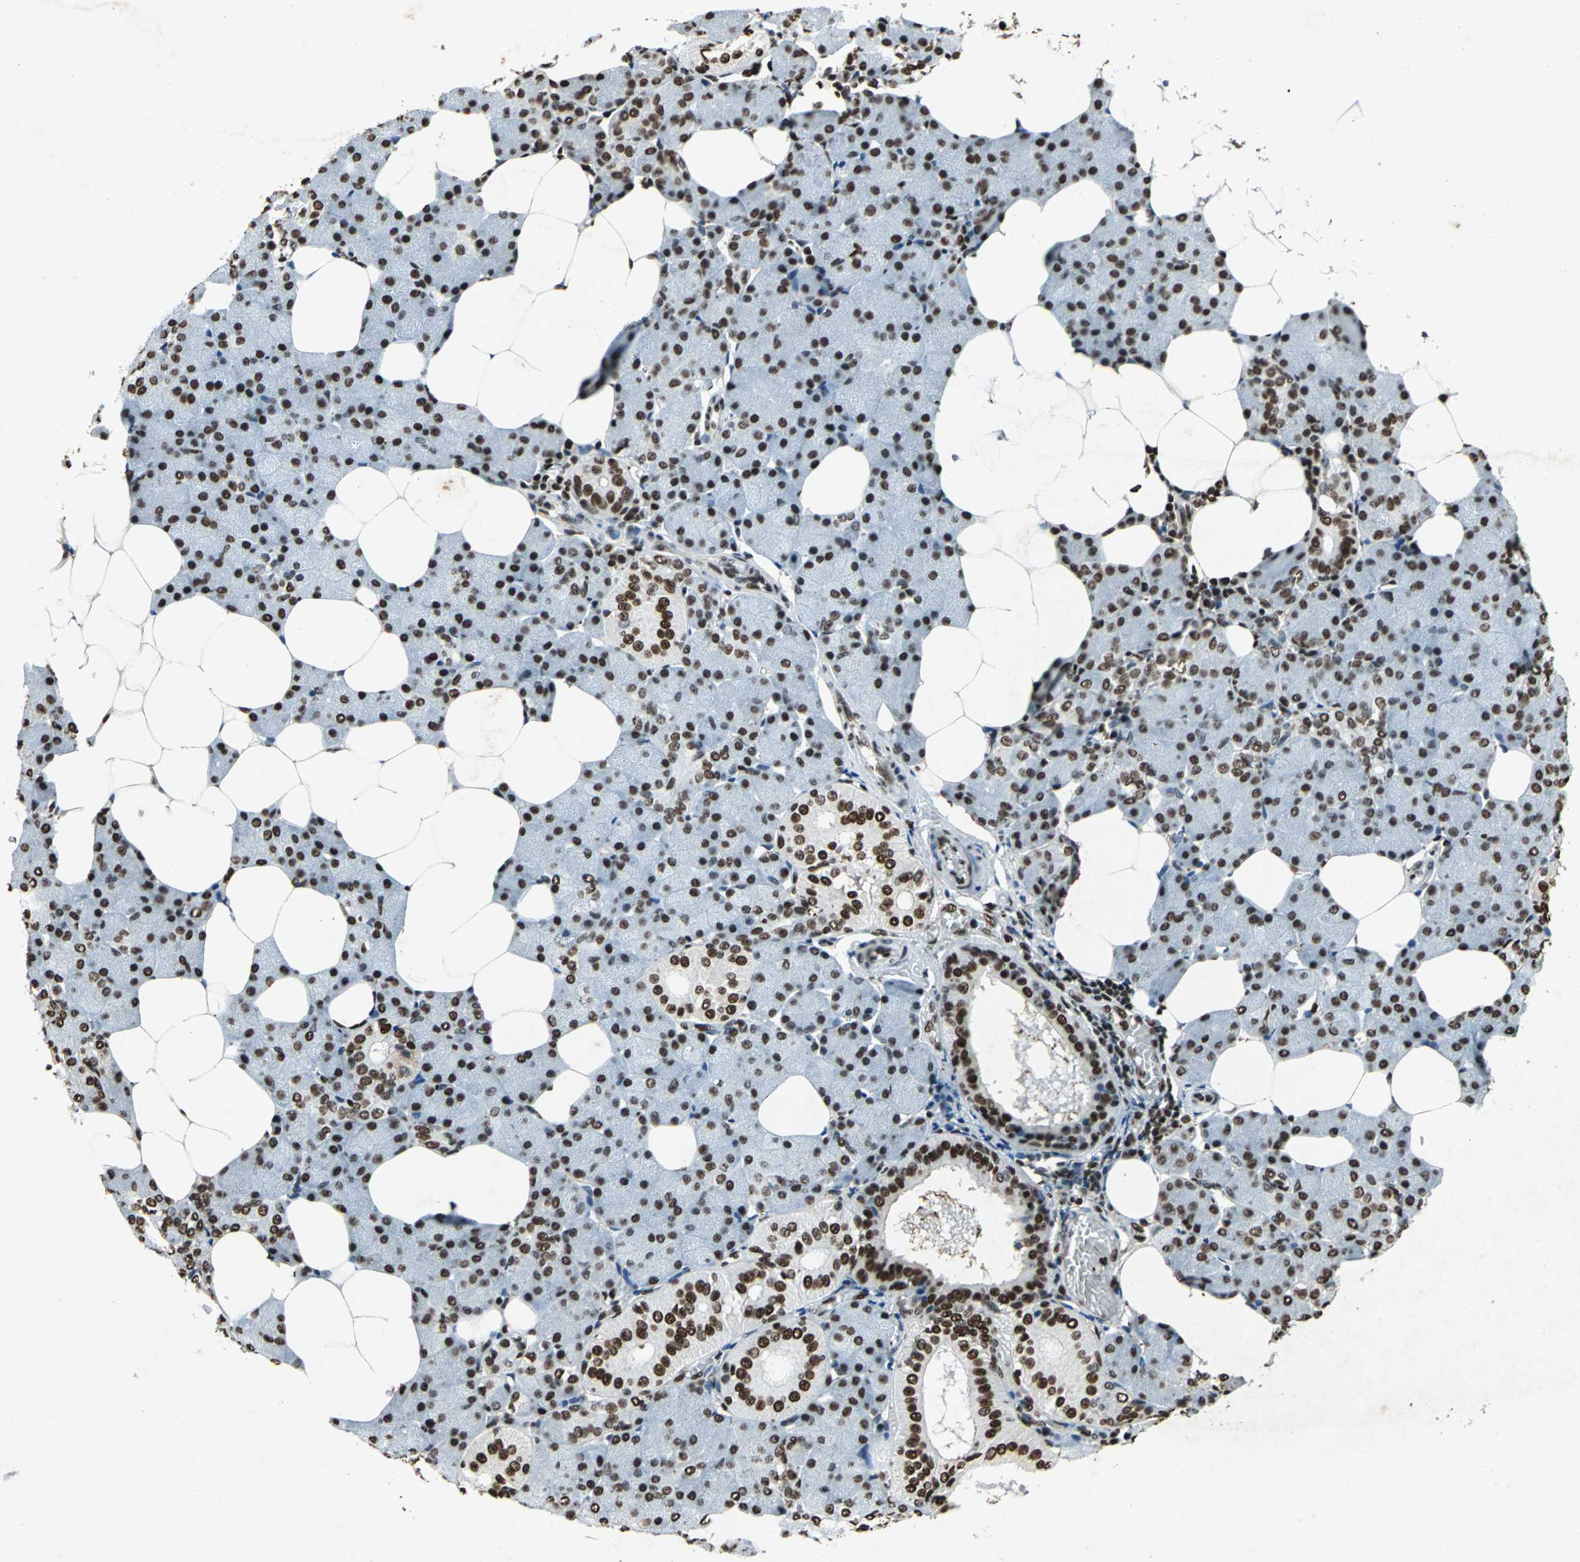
{"staining": {"intensity": "strong", "quantity": ">75%", "location": "nuclear"}, "tissue": "salivary gland", "cell_type": "Glandular cells", "image_type": "normal", "snomed": [{"axis": "morphology", "description": "Normal tissue, NOS"}, {"axis": "morphology", "description": "Adenoma, NOS"}, {"axis": "topography", "description": "Salivary gland"}], "caption": "Glandular cells demonstrate high levels of strong nuclear positivity in about >75% of cells in benign human salivary gland. Using DAB (3,3'-diaminobenzidine) (brown) and hematoxylin (blue) stains, captured at high magnification using brightfield microscopy.", "gene": "ANP32A", "patient": {"sex": "female", "age": 32}}